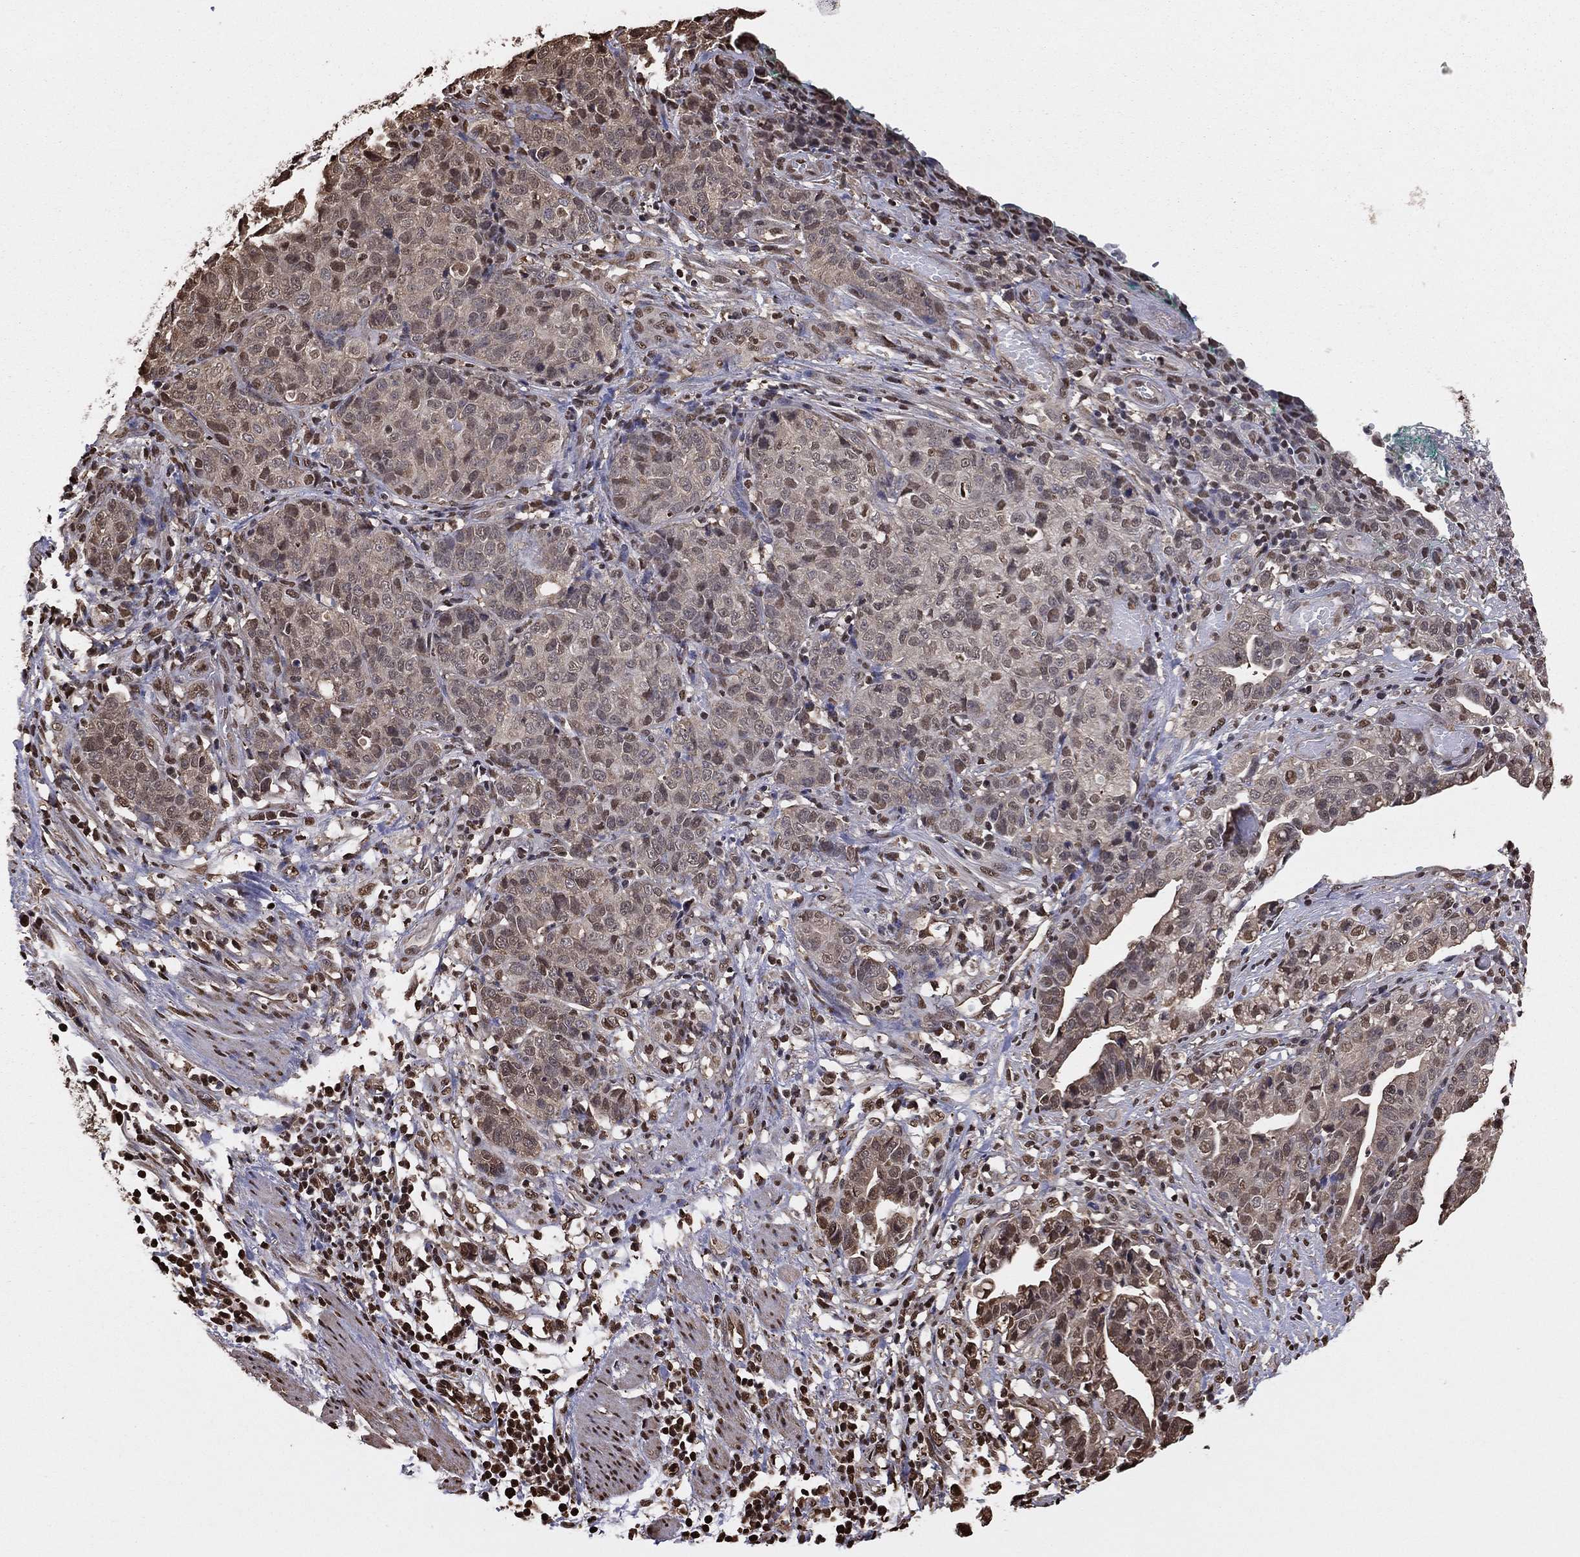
{"staining": {"intensity": "moderate", "quantity": "<25%", "location": "cytoplasmic/membranous,nuclear"}, "tissue": "stomach cancer", "cell_type": "Tumor cells", "image_type": "cancer", "snomed": [{"axis": "morphology", "description": "Adenocarcinoma, NOS"}, {"axis": "topography", "description": "Stomach, upper"}], "caption": "Immunohistochemical staining of stomach cancer (adenocarcinoma) reveals low levels of moderate cytoplasmic/membranous and nuclear protein expression in approximately <25% of tumor cells.", "gene": "GAPDH", "patient": {"sex": "female", "age": 67}}